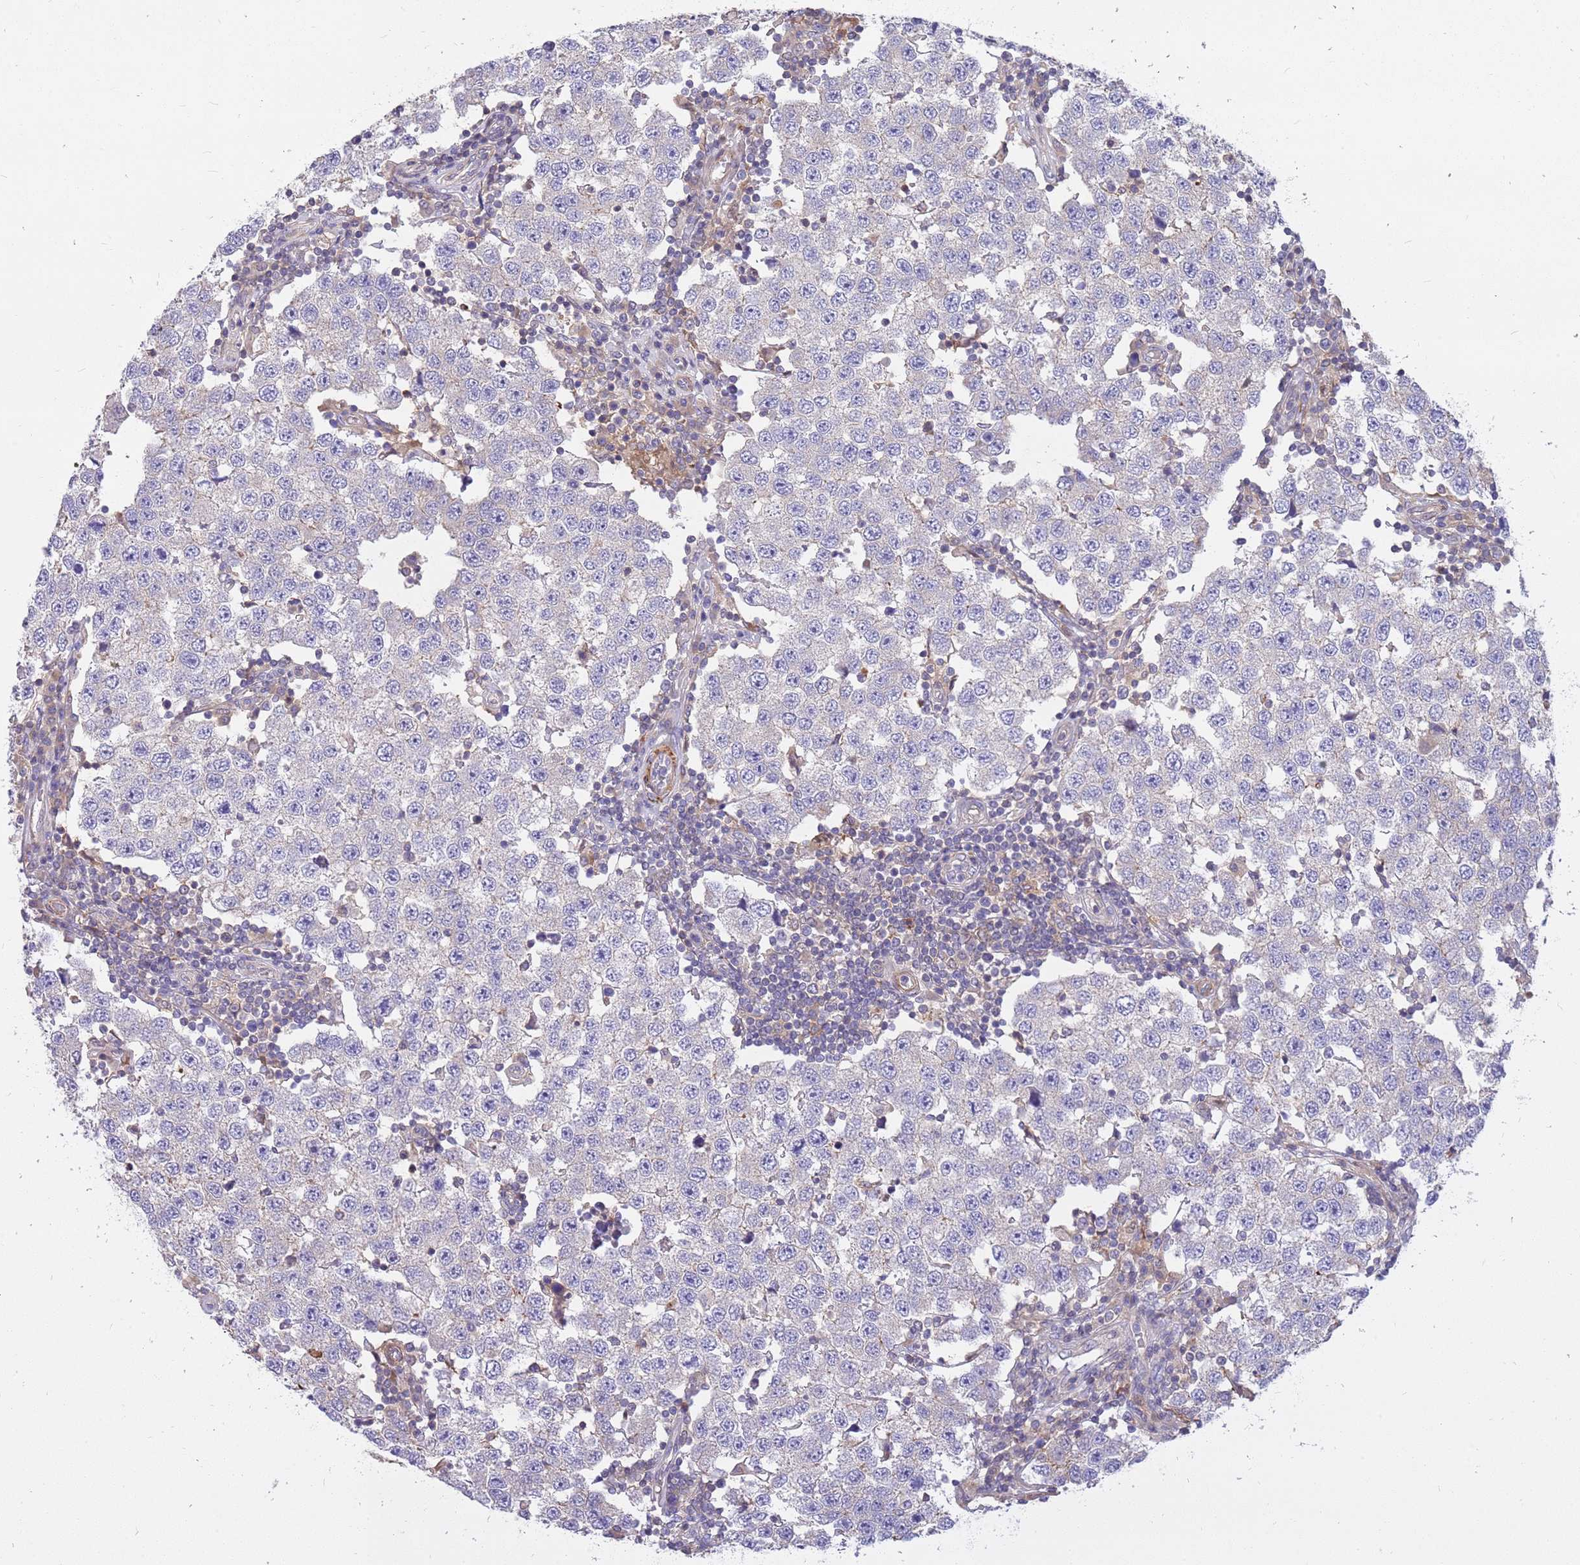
{"staining": {"intensity": "negative", "quantity": "none", "location": "none"}, "tissue": "testis cancer", "cell_type": "Tumor cells", "image_type": "cancer", "snomed": [{"axis": "morphology", "description": "Seminoma, NOS"}, {"axis": "topography", "description": "Testis"}], "caption": "Tumor cells are negative for protein expression in human seminoma (testis).", "gene": "MVD", "patient": {"sex": "male", "age": 34}}